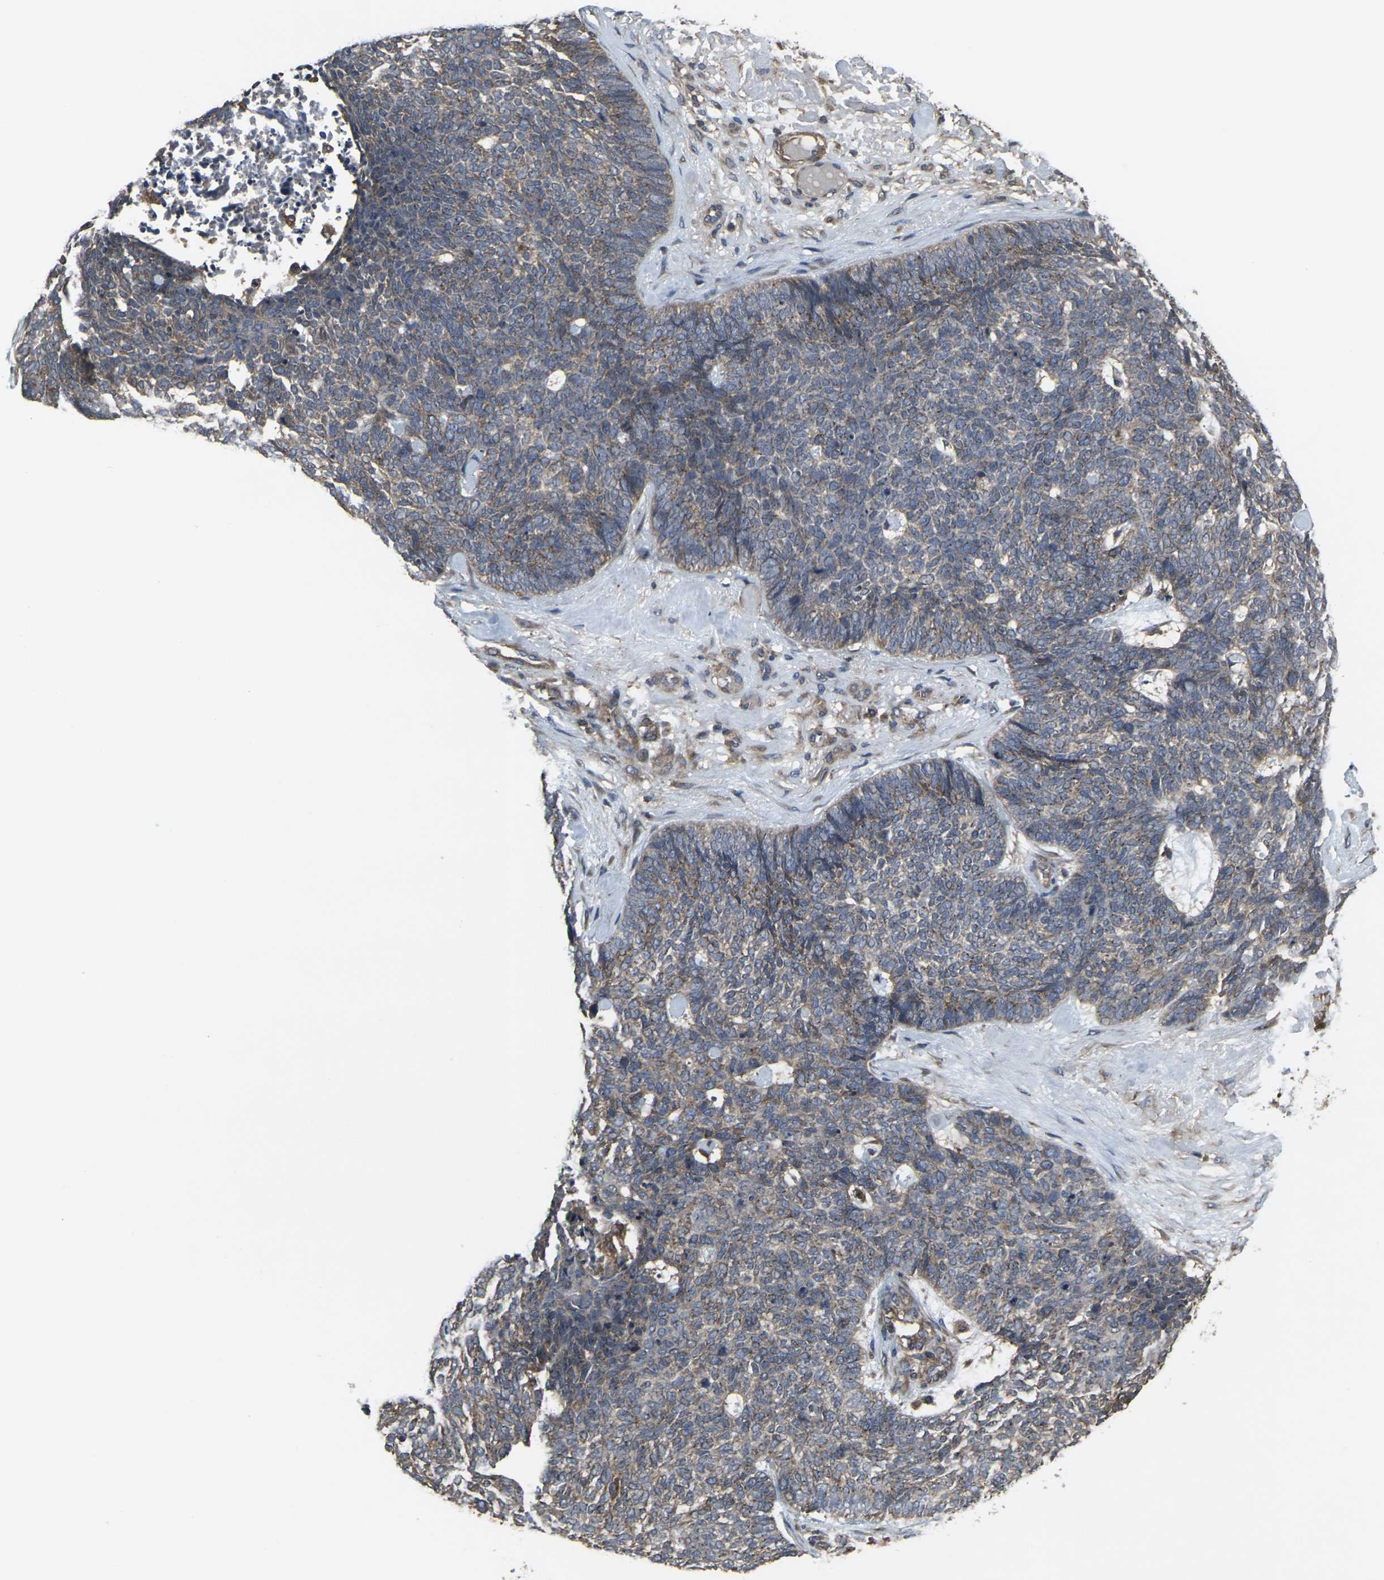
{"staining": {"intensity": "weak", "quantity": ">75%", "location": "cytoplasmic/membranous"}, "tissue": "skin cancer", "cell_type": "Tumor cells", "image_type": "cancer", "snomed": [{"axis": "morphology", "description": "Basal cell carcinoma"}, {"axis": "topography", "description": "Skin"}], "caption": "Protein expression by immunohistochemistry (IHC) displays weak cytoplasmic/membranous staining in approximately >75% of tumor cells in skin cancer (basal cell carcinoma).", "gene": "PRKACB", "patient": {"sex": "female", "age": 84}}